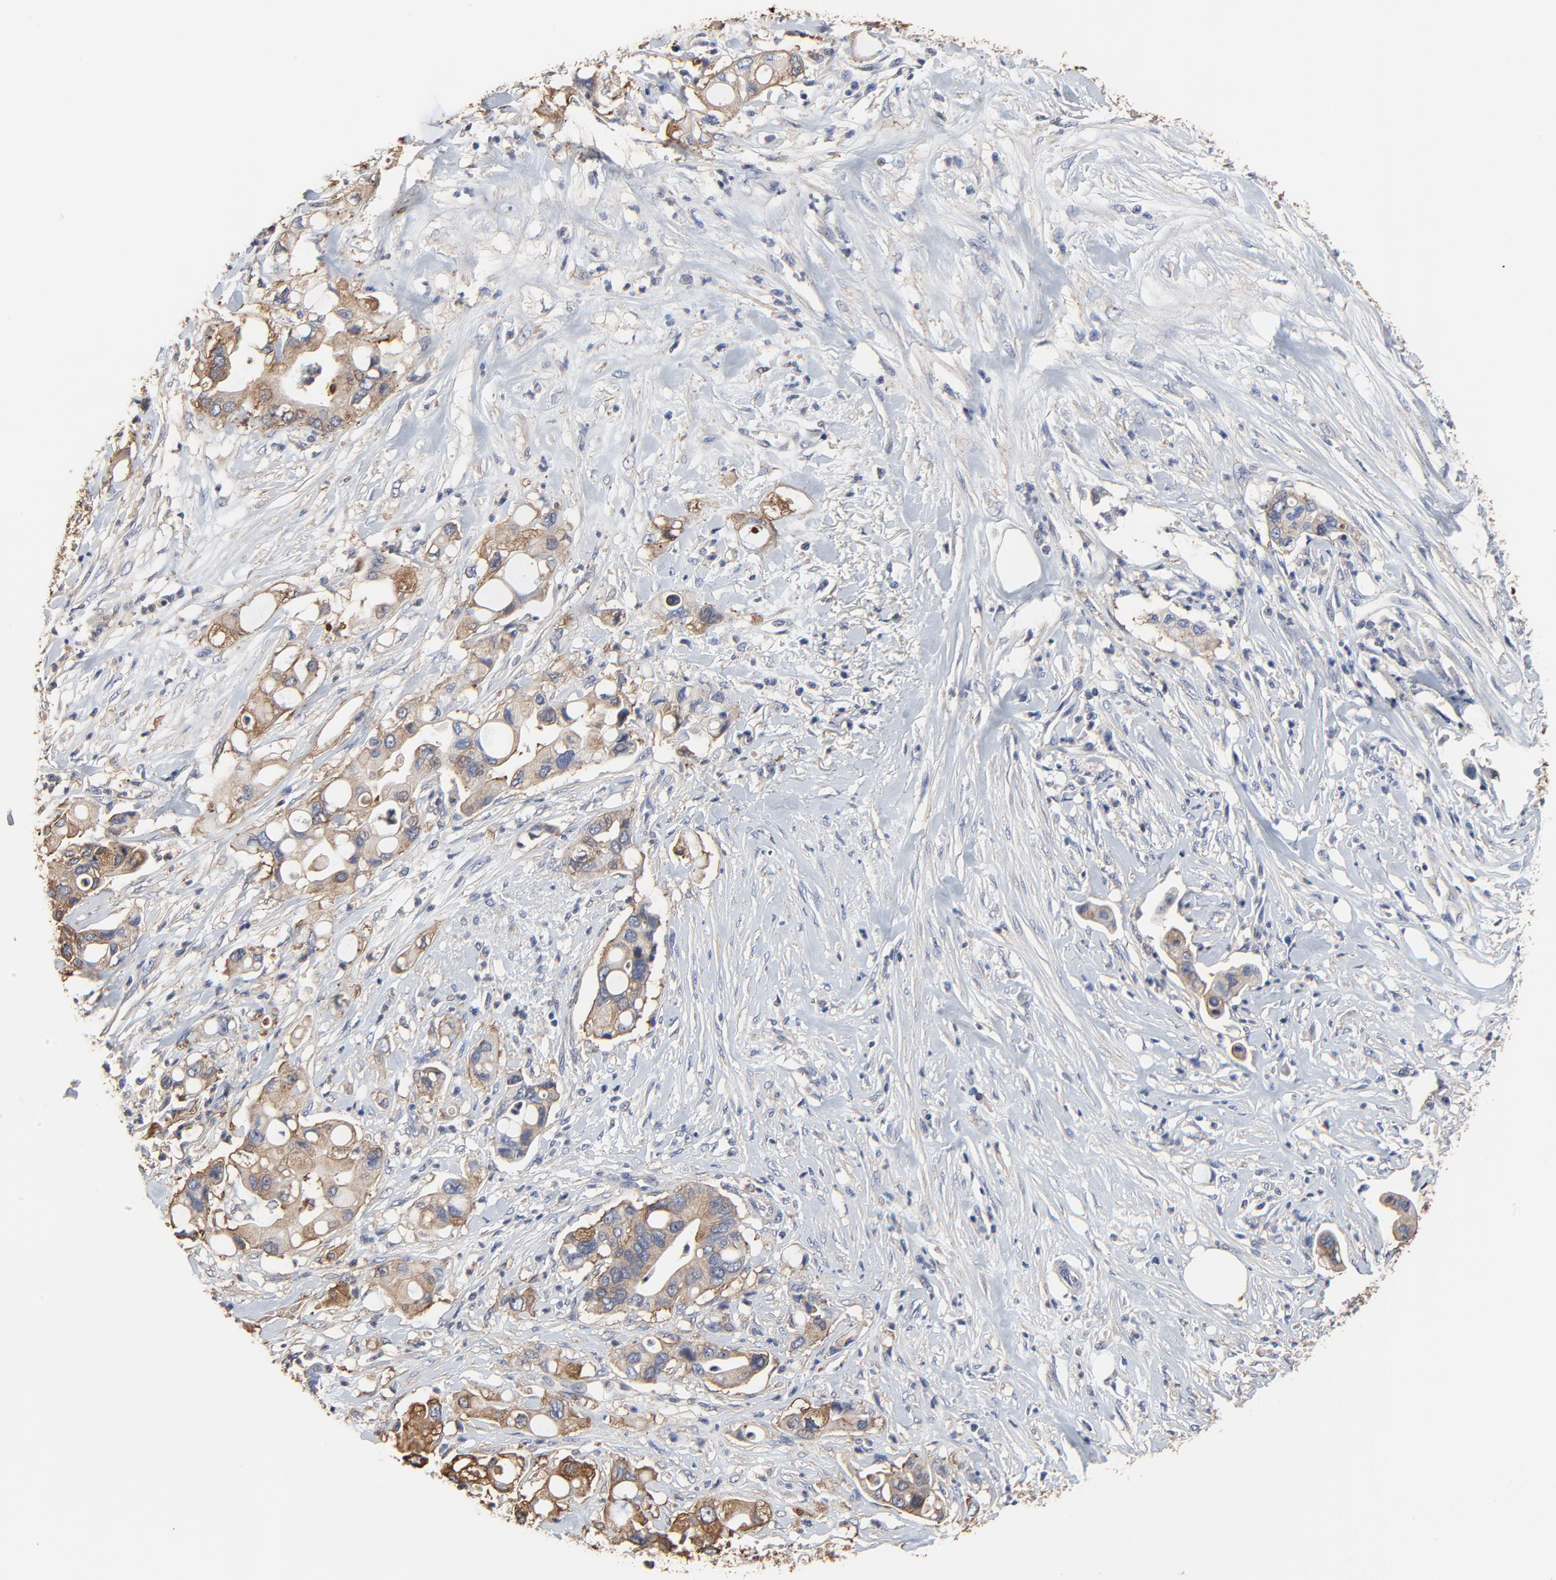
{"staining": {"intensity": "moderate", "quantity": ">75%", "location": "cytoplasmic/membranous"}, "tissue": "pancreatic cancer", "cell_type": "Tumor cells", "image_type": "cancer", "snomed": [{"axis": "morphology", "description": "Adenocarcinoma, NOS"}, {"axis": "topography", "description": "Pancreas"}], "caption": "A brown stain highlights moderate cytoplasmic/membranous positivity of a protein in human adenocarcinoma (pancreatic) tumor cells. (brown staining indicates protein expression, while blue staining denotes nuclei).", "gene": "NXF3", "patient": {"sex": "male", "age": 70}}